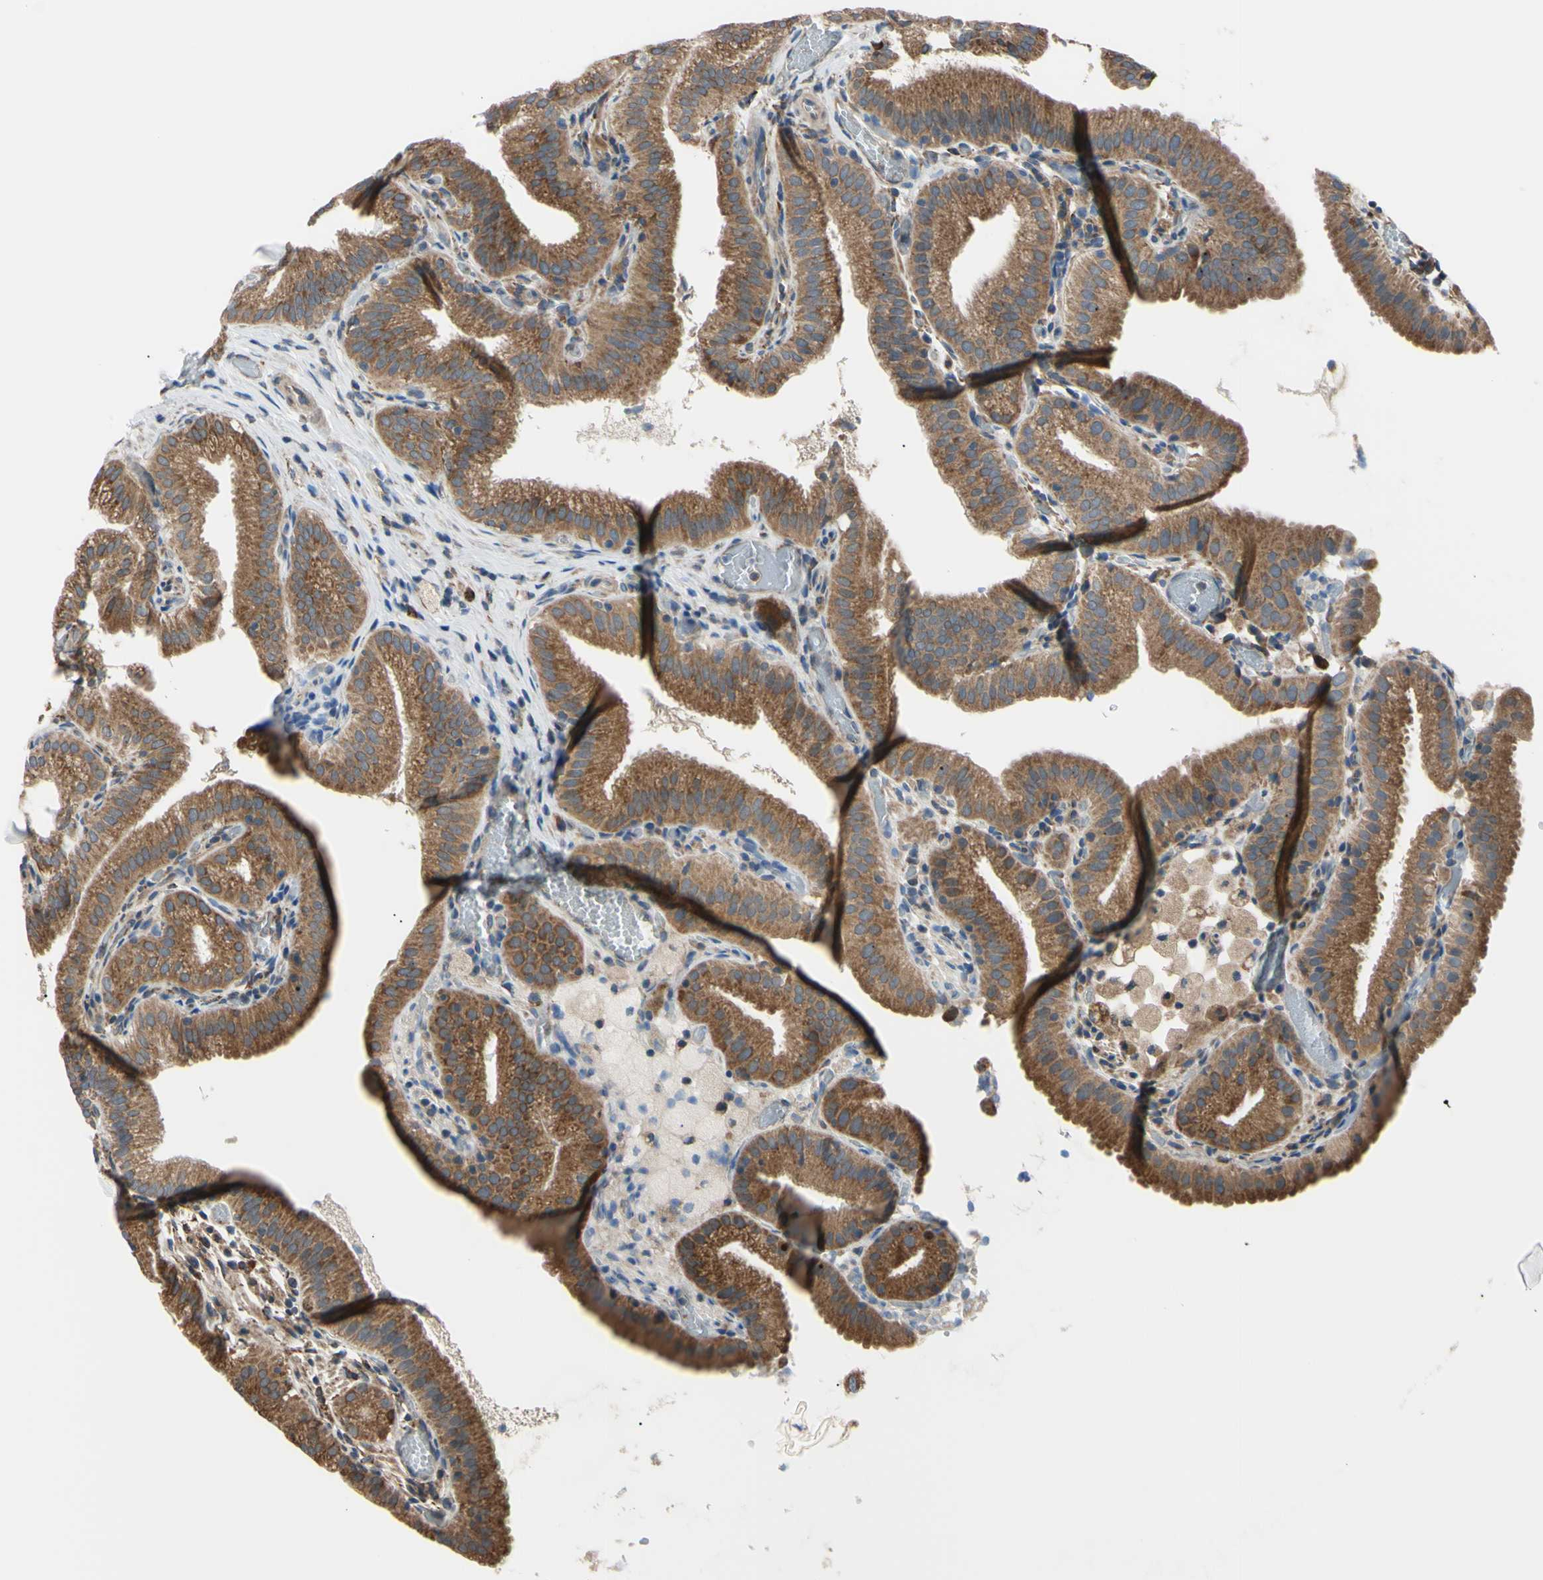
{"staining": {"intensity": "strong", "quantity": ">75%", "location": "cytoplasmic/membranous"}, "tissue": "gallbladder", "cell_type": "Glandular cells", "image_type": "normal", "snomed": [{"axis": "morphology", "description": "Normal tissue, NOS"}, {"axis": "topography", "description": "Gallbladder"}], "caption": "Brown immunohistochemical staining in benign gallbladder exhibits strong cytoplasmic/membranous expression in about >75% of glandular cells.", "gene": "BMF", "patient": {"sex": "male", "age": 54}}